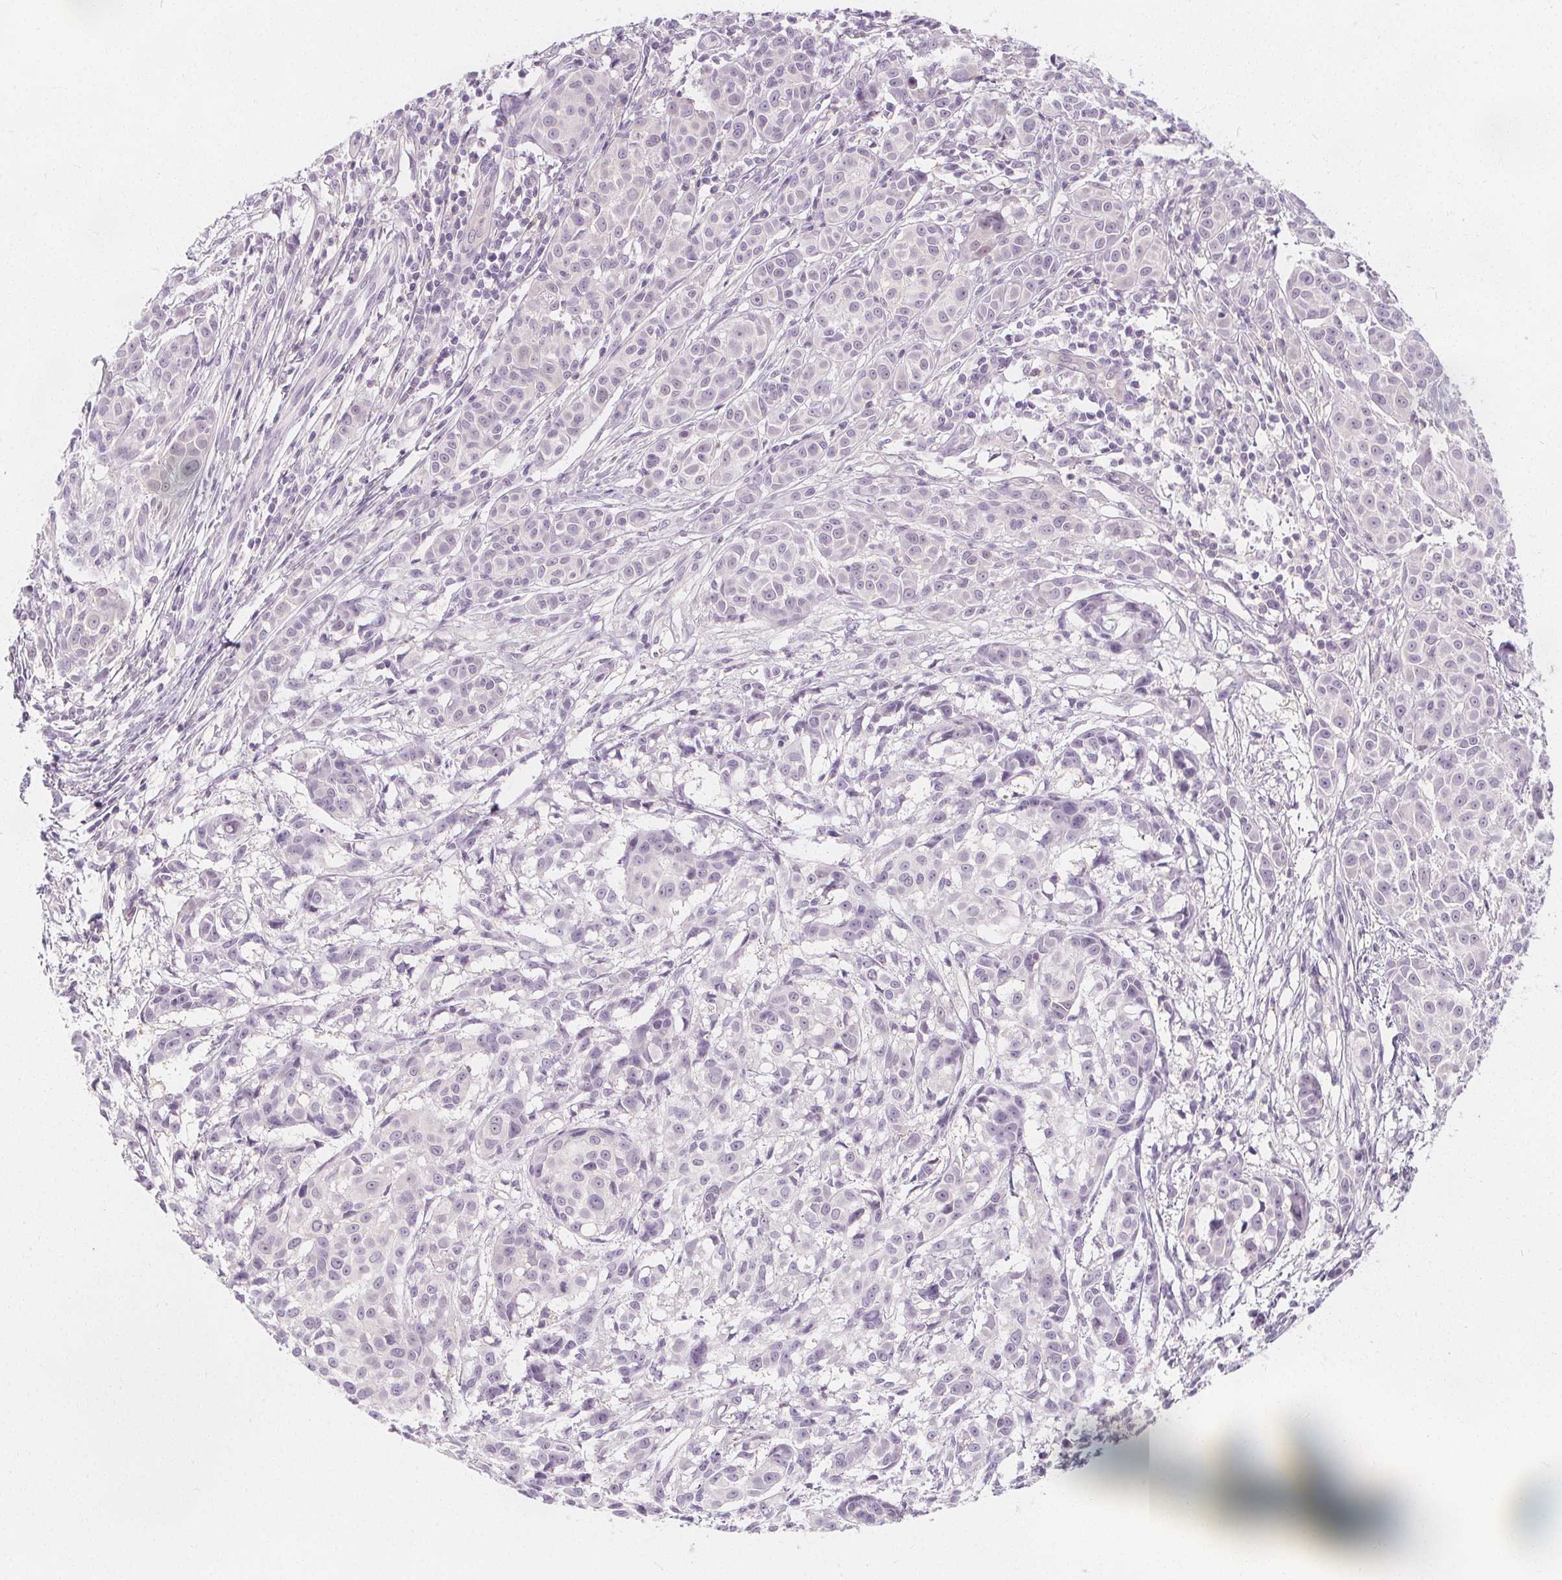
{"staining": {"intensity": "negative", "quantity": "none", "location": "none"}, "tissue": "melanoma", "cell_type": "Tumor cells", "image_type": "cancer", "snomed": [{"axis": "morphology", "description": "Malignant melanoma, NOS"}, {"axis": "topography", "description": "Skin"}], "caption": "Malignant melanoma stained for a protein using IHC reveals no positivity tumor cells.", "gene": "UGP2", "patient": {"sex": "male", "age": 48}}